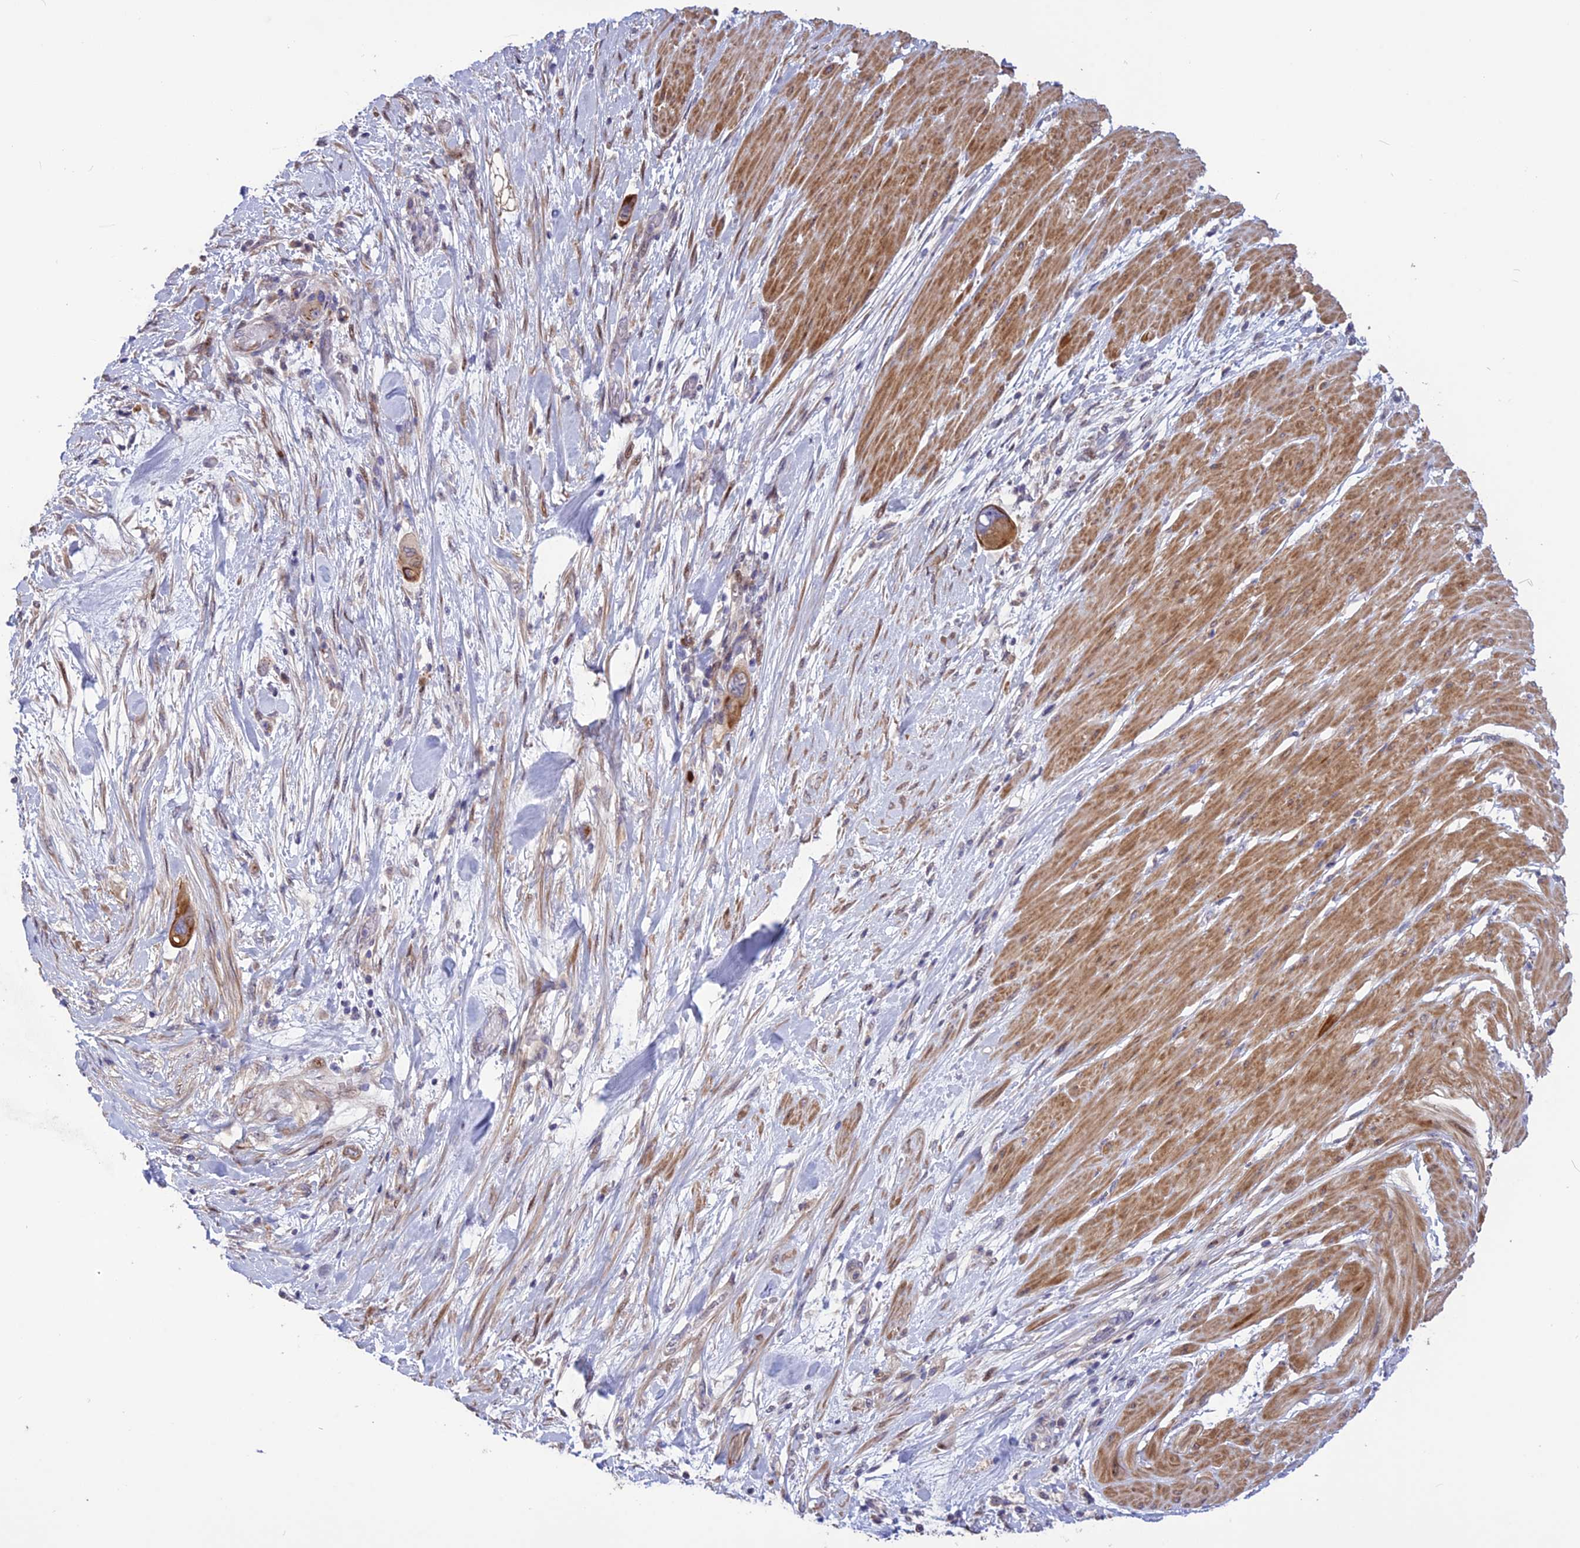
{"staining": {"intensity": "moderate", "quantity": "<25%", "location": "cytoplasmic/membranous"}, "tissue": "pancreatic cancer", "cell_type": "Tumor cells", "image_type": "cancer", "snomed": [{"axis": "morphology", "description": "Adenocarcinoma, NOS"}, {"axis": "topography", "description": "Pancreas"}], "caption": "The histopathology image exhibits a brown stain indicating the presence of a protein in the cytoplasmic/membranous of tumor cells in pancreatic adenocarcinoma. The staining was performed using DAB (3,3'-diaminobenzidine), with brown indicating positive protein expression. Nuclei are stained blue with hematoxylin.", "gene": "SPG21", "patient": {"sex": "male", "age": 68}}